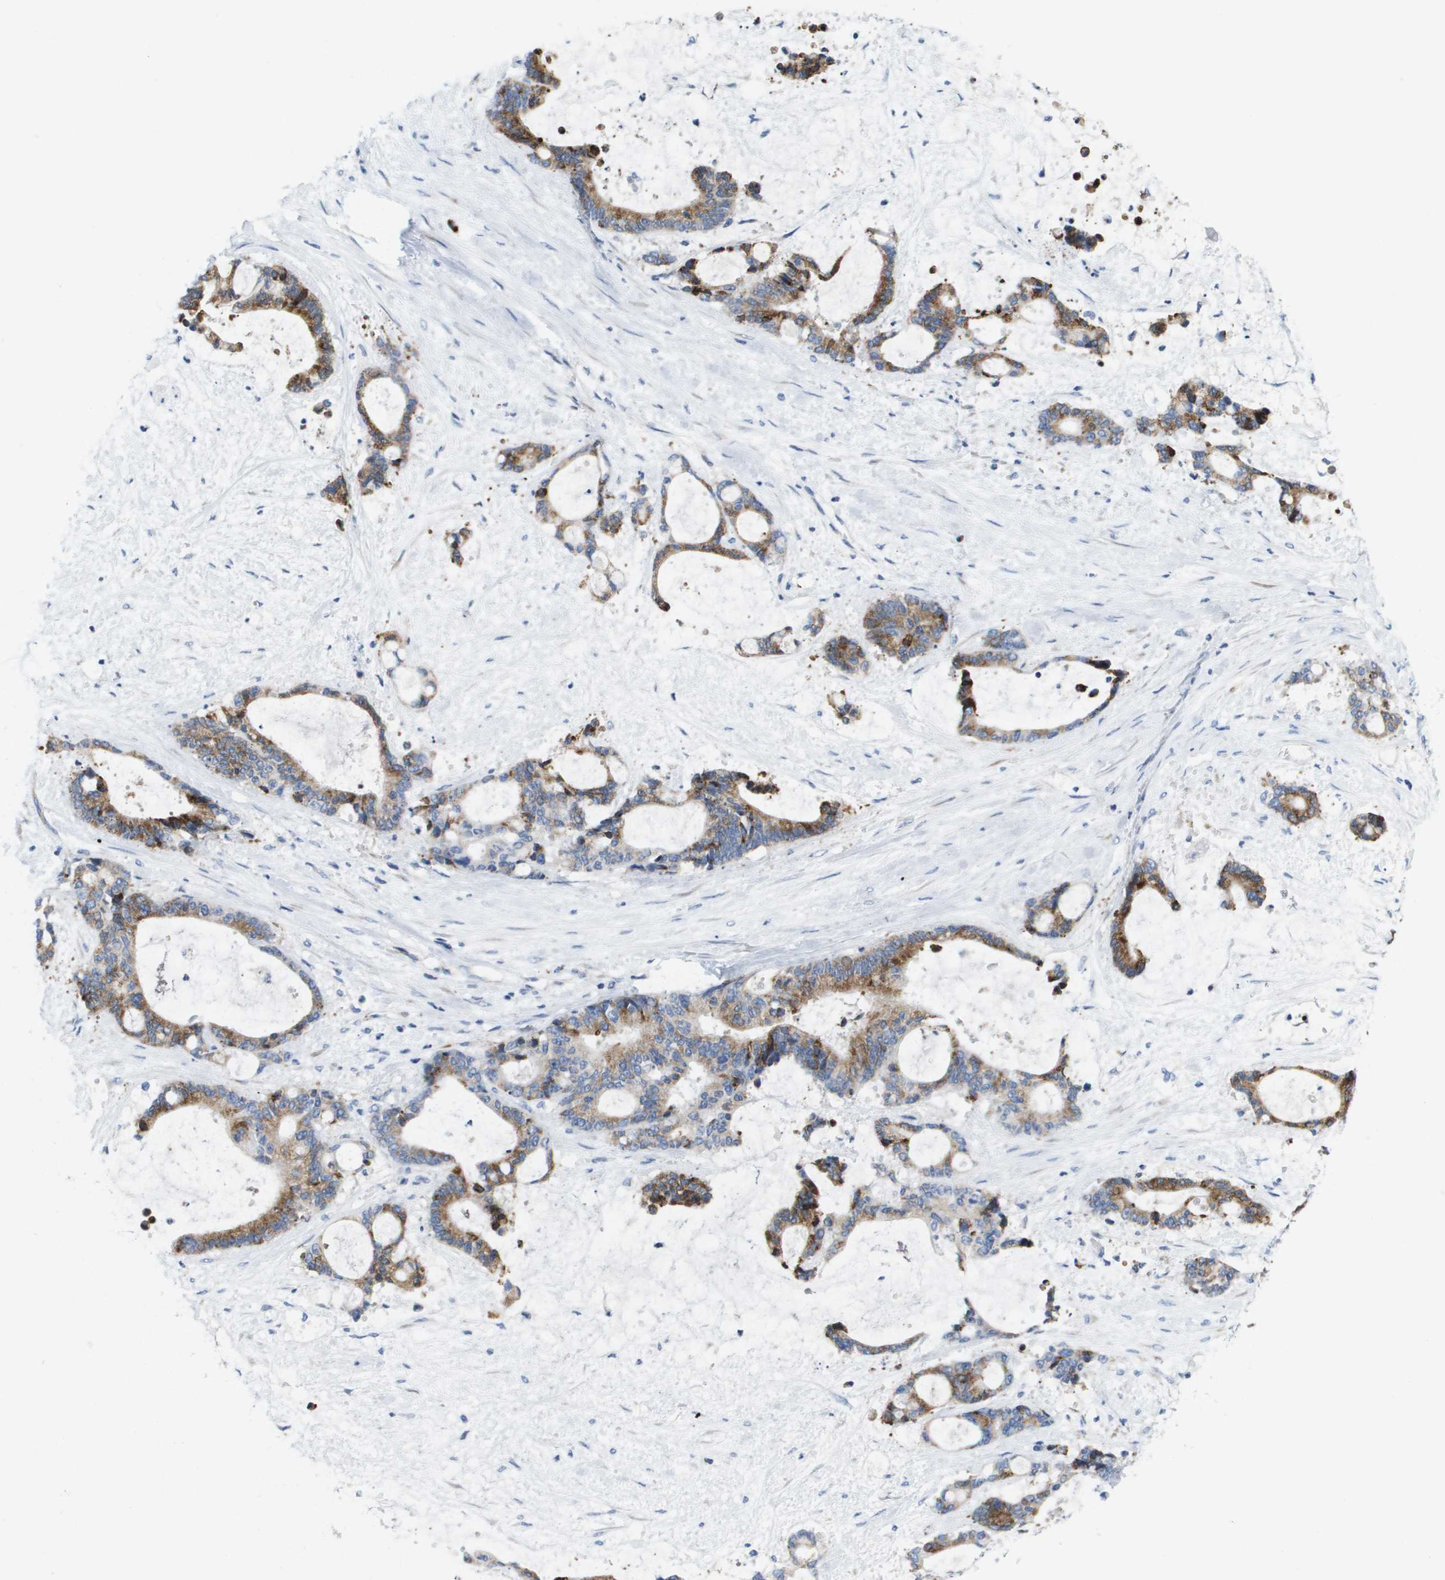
{"staining": {"intensity": "moderate", "quantity": ">75%", "location": "cytoplasmic/membranous"}, "tissue": "liver cancer", "cell_type": "Tumor cells", "image_type": "cancer", "snomed": [{"axis": "morphology", "description": "Normal tissue, NOS"}, {"axis": "morphology", "description": "Cholangiocarcinoma"}, {"axis": "topography", "description": "Liver"}, {"axis": "topography", "description": "Peripheral nerve tissue"}], "caption": "DAB immunohistochemical staining of human cholangiocarcinoma (liver) exhibits moderate cytoplasmic/membranous protein expression in about >75% of tumor cells. (brown staining indicates protein expression, while blue staining denotes nuclei).", "gene": "CD3G", "patient": {"sex": "female", "age": 73}}